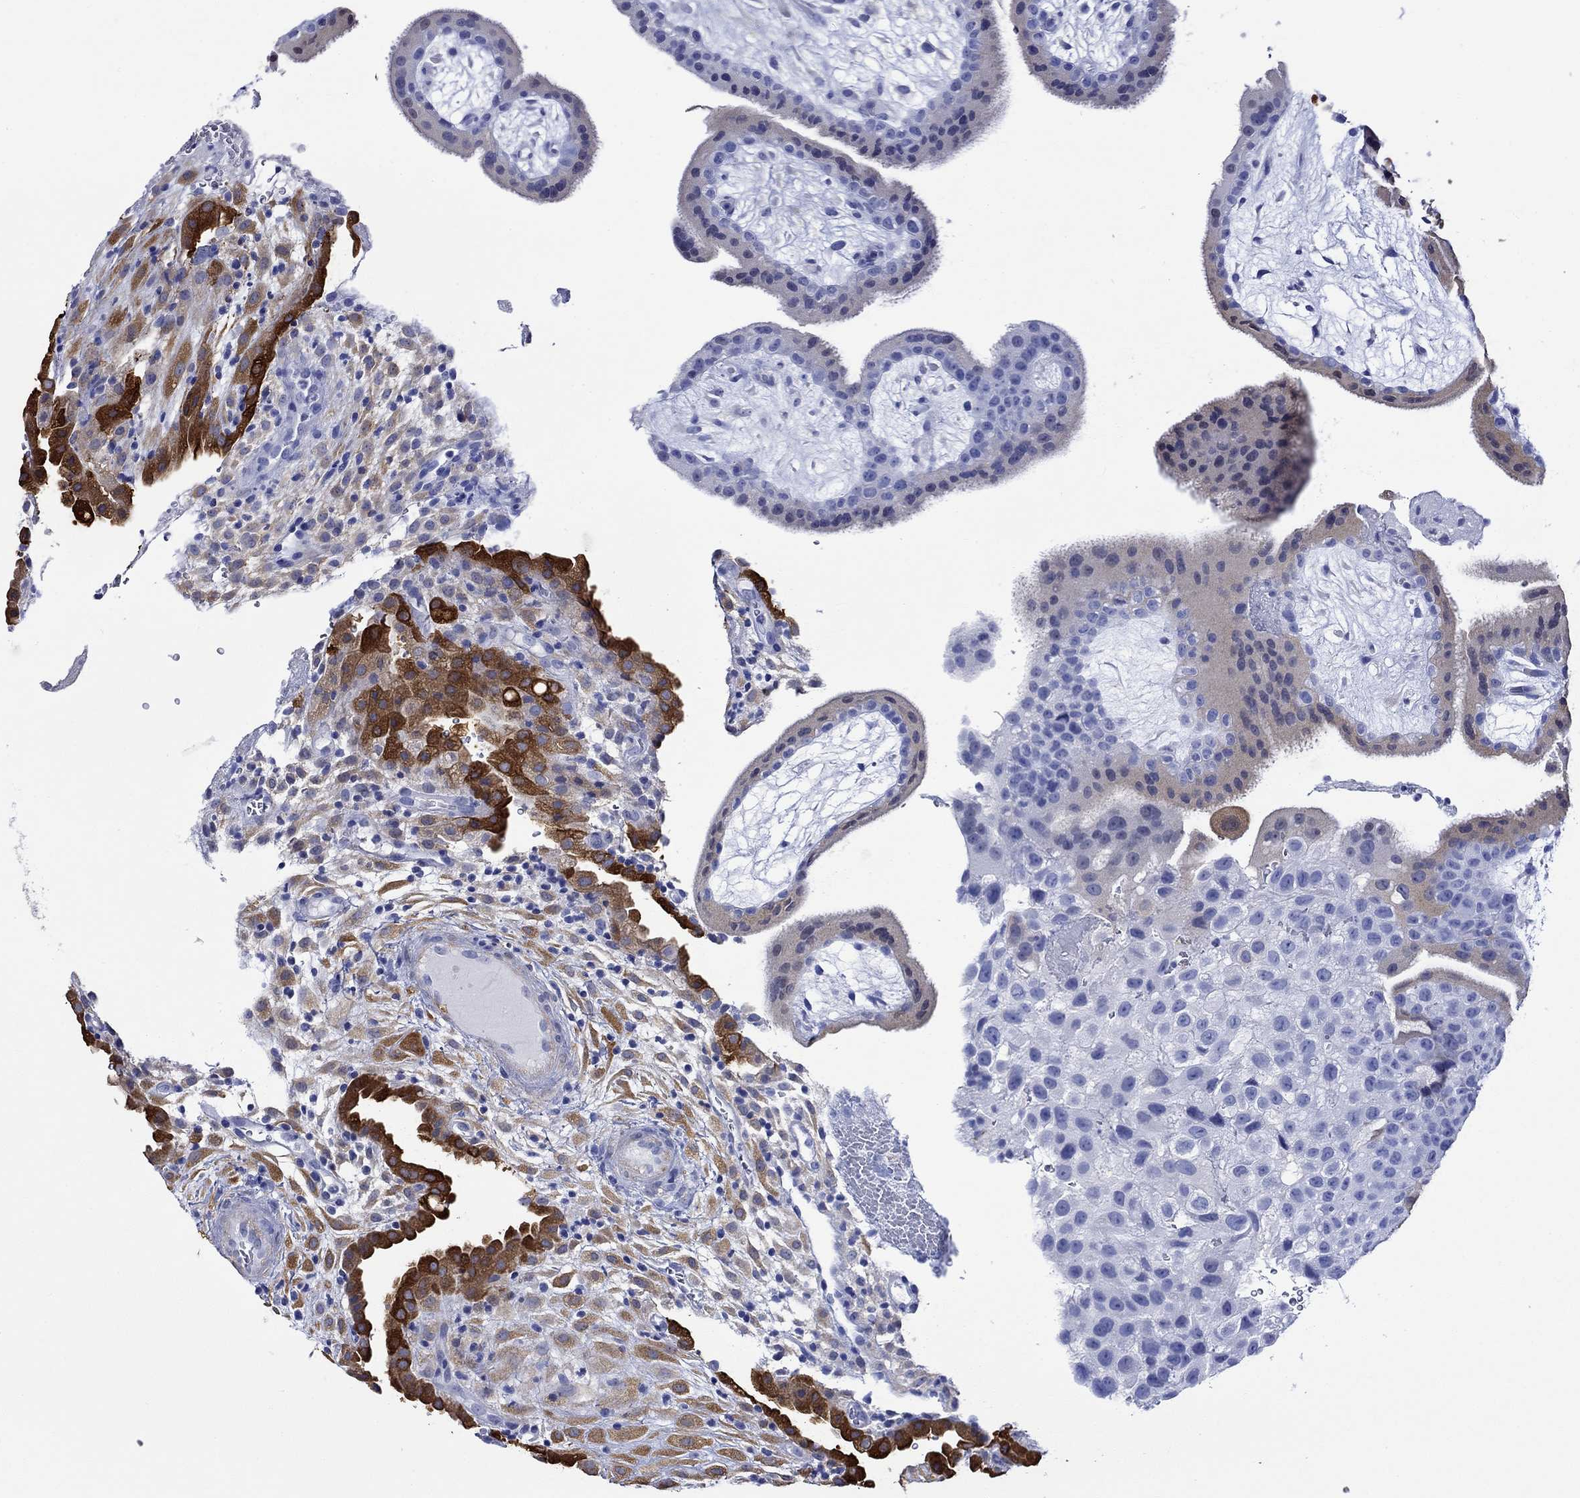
{"staining": {"intensity": "moderate", "quantity": "25%-75%", "location": "cytoplasmic/membranous"}, "tissue": "placenta", "cell_type": "Decidual cells", "image_type": "normal", "snomed": [{"axis": "morphology", "description": "Normal tissue, NOS"}, {"axis": "topography", "description": "Placenta"}], "caption": "Immunohistochemistry of unremarkable placenta displays medium levels of moderate cytoplasmic/membranous expression in about 25%-75% of decidual cells. (Stains: DAB (3,3'-diaminobenzidine) in brown, nuclei in blue, Microscopy: brightfield microscopy at high magnification).", "gene": "CRYAB", "patient": {"sex": "female", "age": 19}}